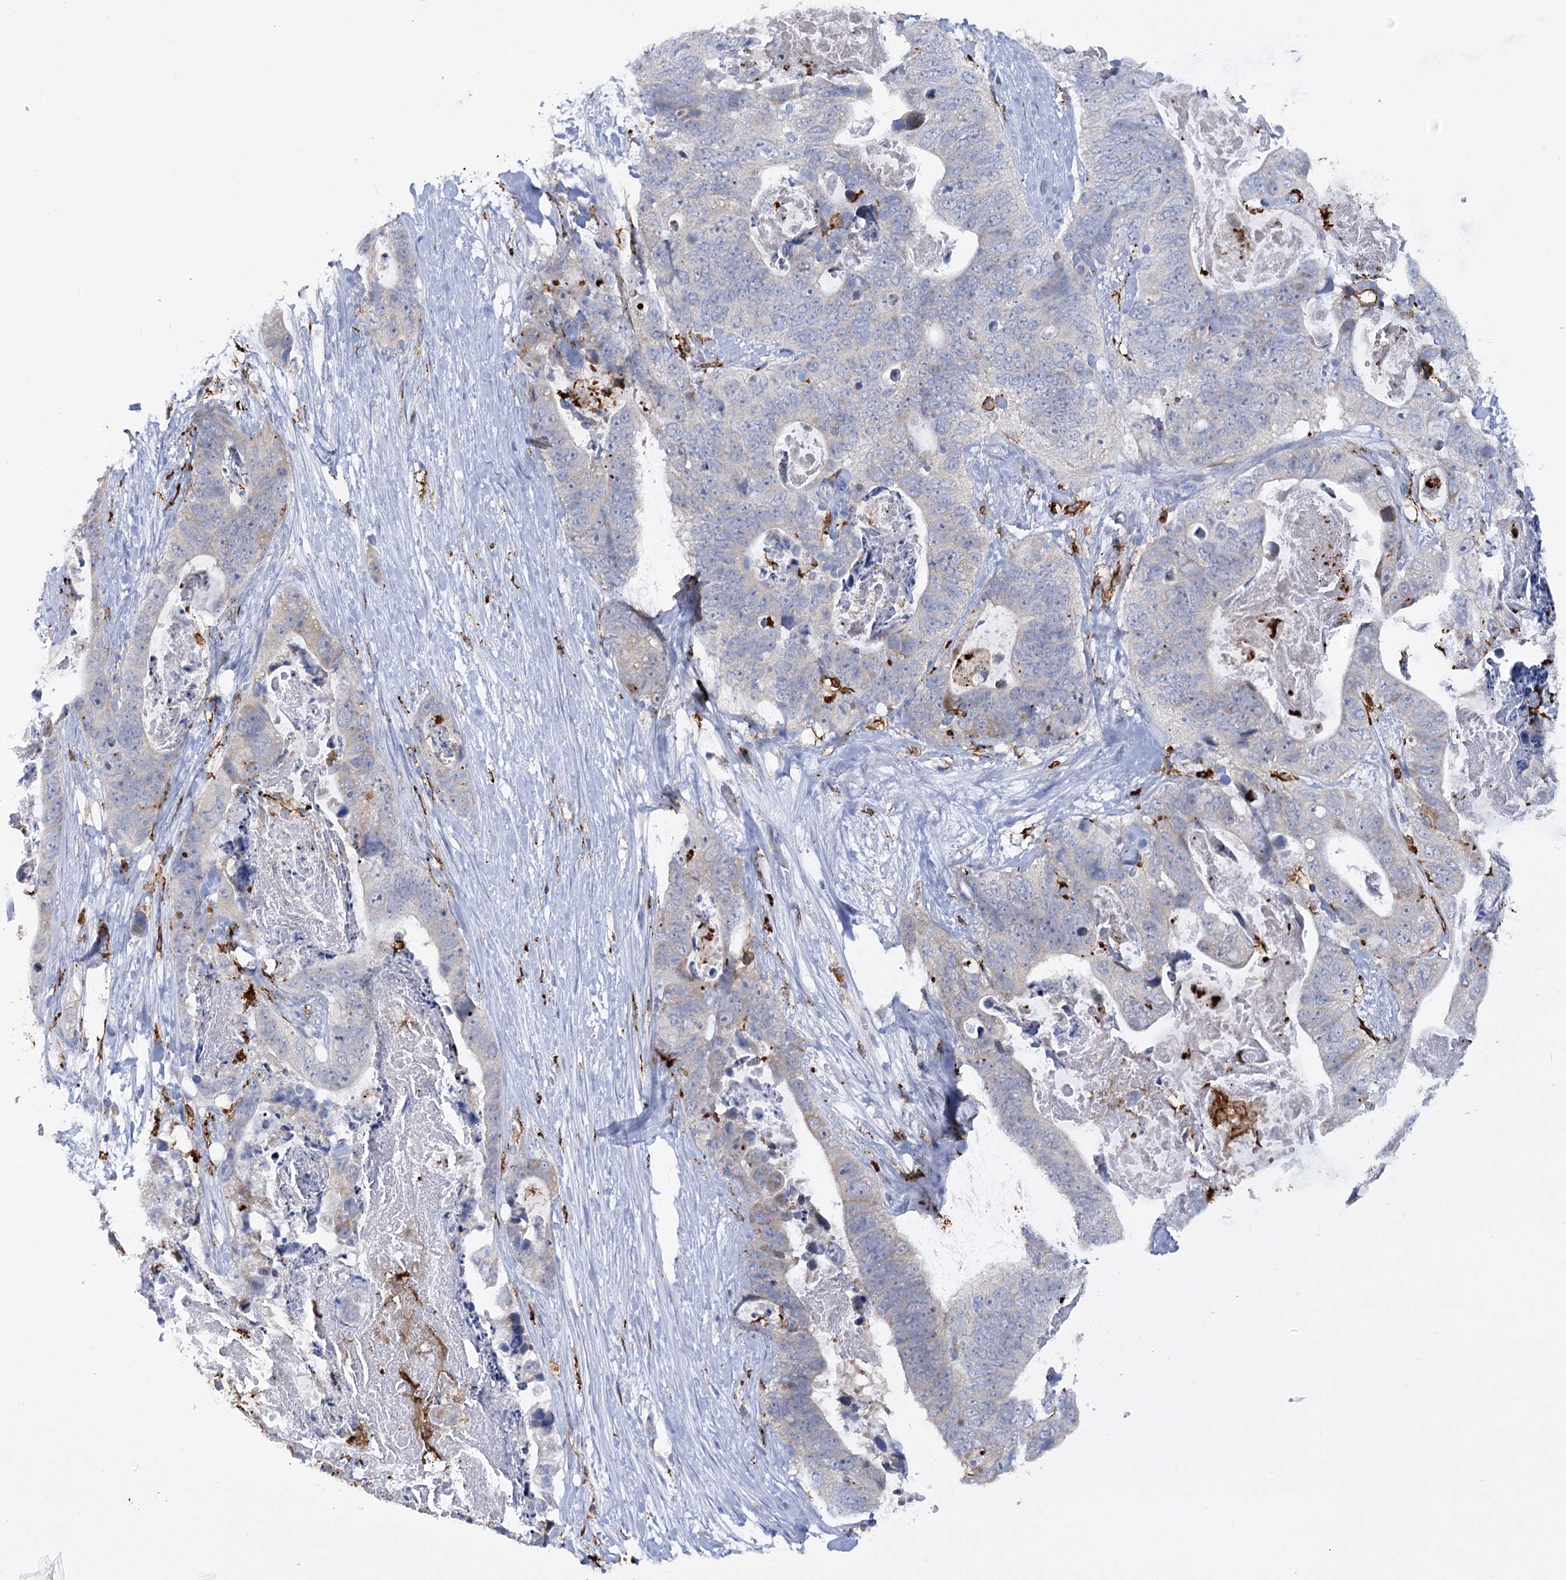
{"staining": {"intensity": "negative", "quantity": "none", "location": "none"}, "tissue": "stomach cancer", "cell_type": "Tumor cells", "image_type": "cancer", "snomed": [{"axis": "morphology", "description": "Adenocarcinoma, NOS"}, {"axis": "topography", "description": "Stomach"}], "caption": "A histopathology image of stomach cancer stained for a protein demonstrates no brown staining in tumor cells.", "gene": "PIWIL4", "patient": {"sex": "female", "age": 89}}